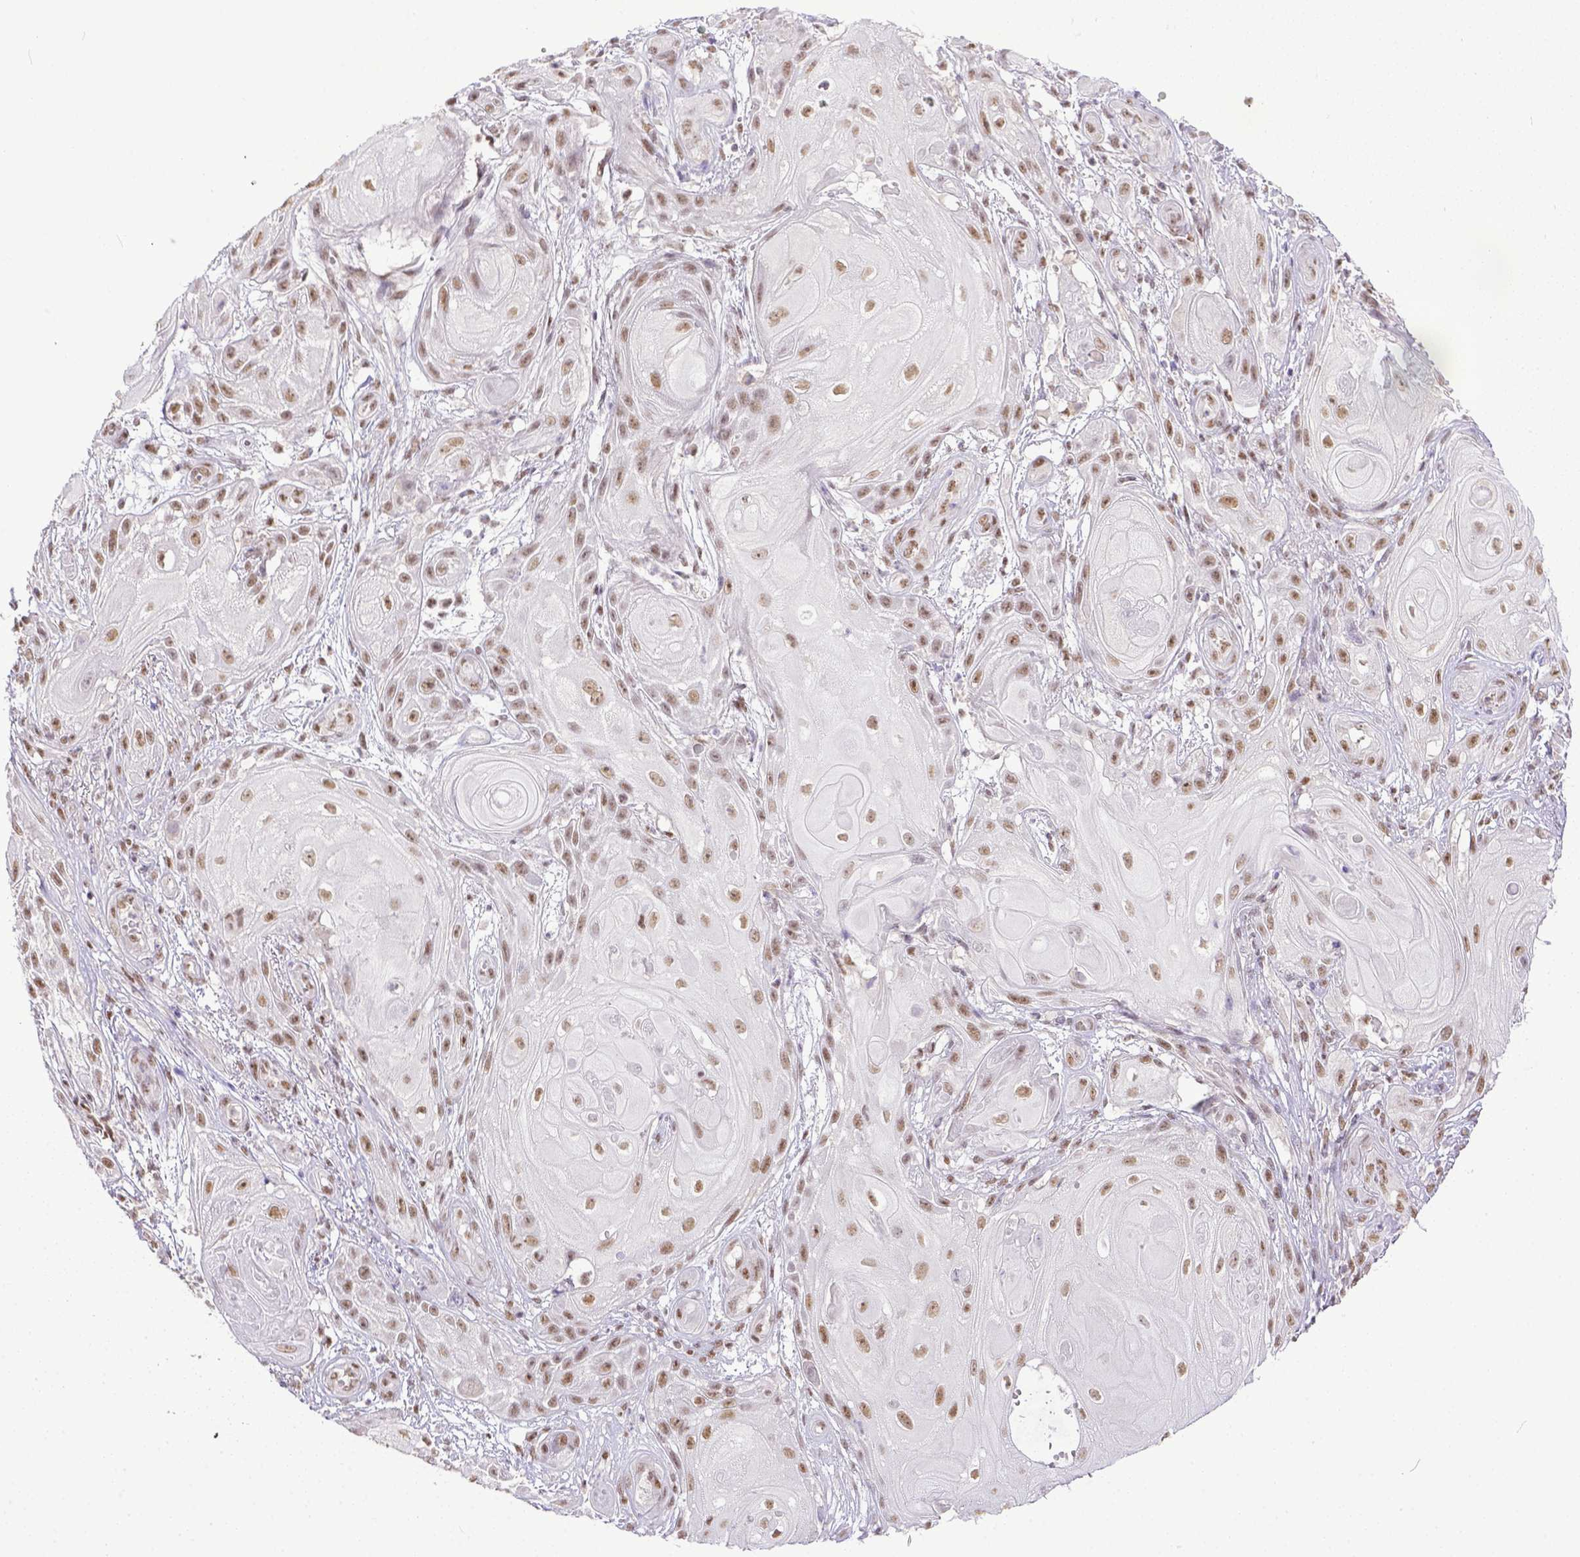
{"staining": {"intensity": "weak", "quantity": ">75%", "location": "nuclear"}, "tissue": "skin cancer", "cell_type": "Tumor cells", "image_type": "cancer", "snomed": [{"axis": "morphology", "description": "Squamous cell carcinoma, NOS"}, {"axis": "topography", "description": "Skin"}], "caption": "Immunohistochemical staining of skin cancer demonstrates weak nuclear protein positivity in about >75% of tumor cells.", "gene": "ERCC1", "patient": {"sex": "male", "age": 62}}